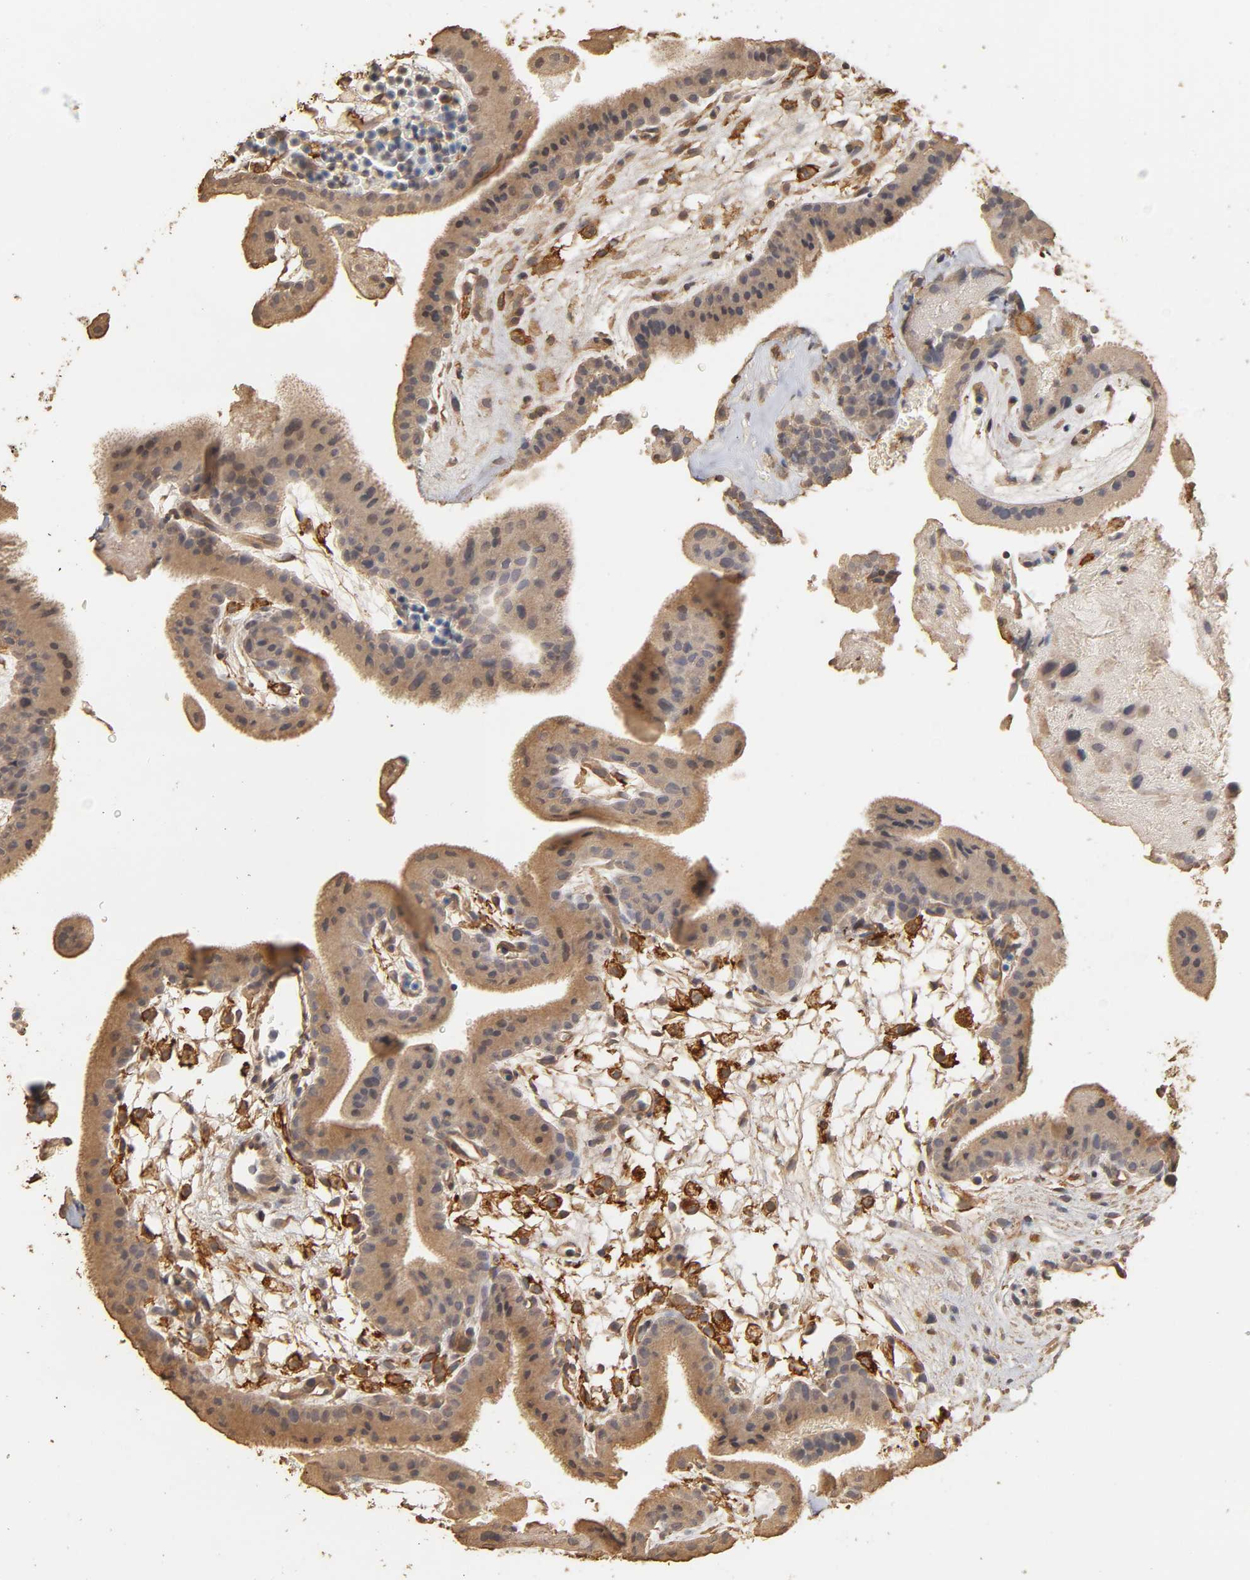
{"staining": {"intensity": "moderate", "quantity": ">75%", "location": "cytoplasmic/membranous"}, "tissue": "placenta", "cell_type": "Trophoblastic cells", "image_type": "normal", "snomed": [{"axis": "morphology", "description": "Normal tissue, NOS"}, {"axis": "topography", "description": "Placenta"}], "caption": "Protein analysis of normal placenta displays moderate cytoplasmic/membranous staining in approximately >75% of trophoblastic cells. Using DAB (3,3'-diaminobenzidine) (brown) and hematoxylin (blue) stains, captured at high magnification using brightfield microscopy.", "gene": "VSIG4", "patient": {"sex": "female", "age": 19}}